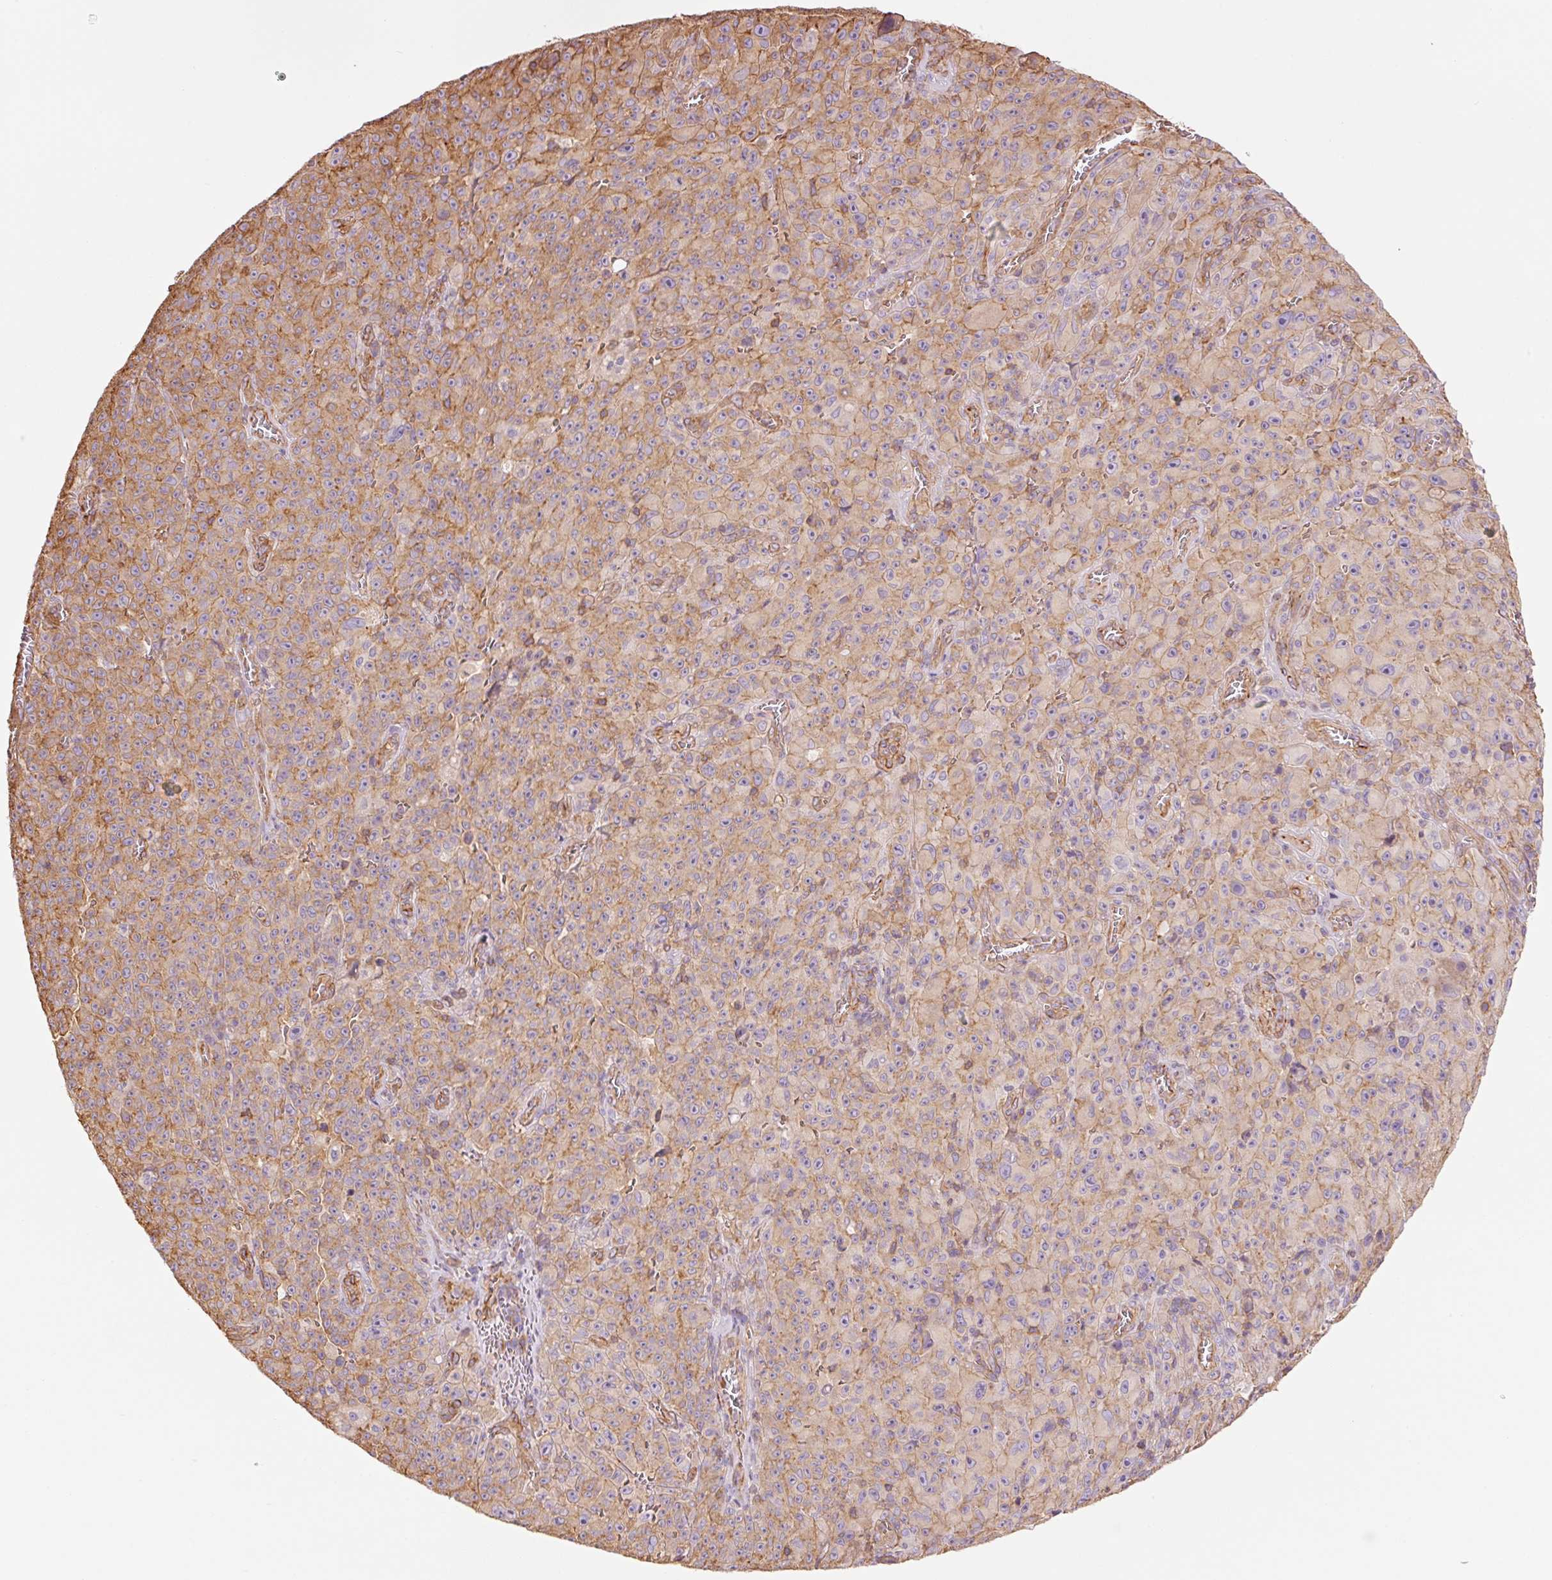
{"staining": {"intensity": "moderate", "quantity": "25%-75%", "location": "cytoplasmic/membranous"}, "tissue": "melanoma", "cell_type": "Tumor cells", "image_type": "cancer", "snomed": [{"axis": "morphology", "description": "Malignant melanoma, NOS"}, {"axis": "topography", "description": "Skin"}], "caption": "Malignant melanoma stained for a protein reveals moderate cytoplasmic/membranous positivity in tumor cells.", "gene": "PPP1R1B", "patient": {"sex": "female", "age": 82}}